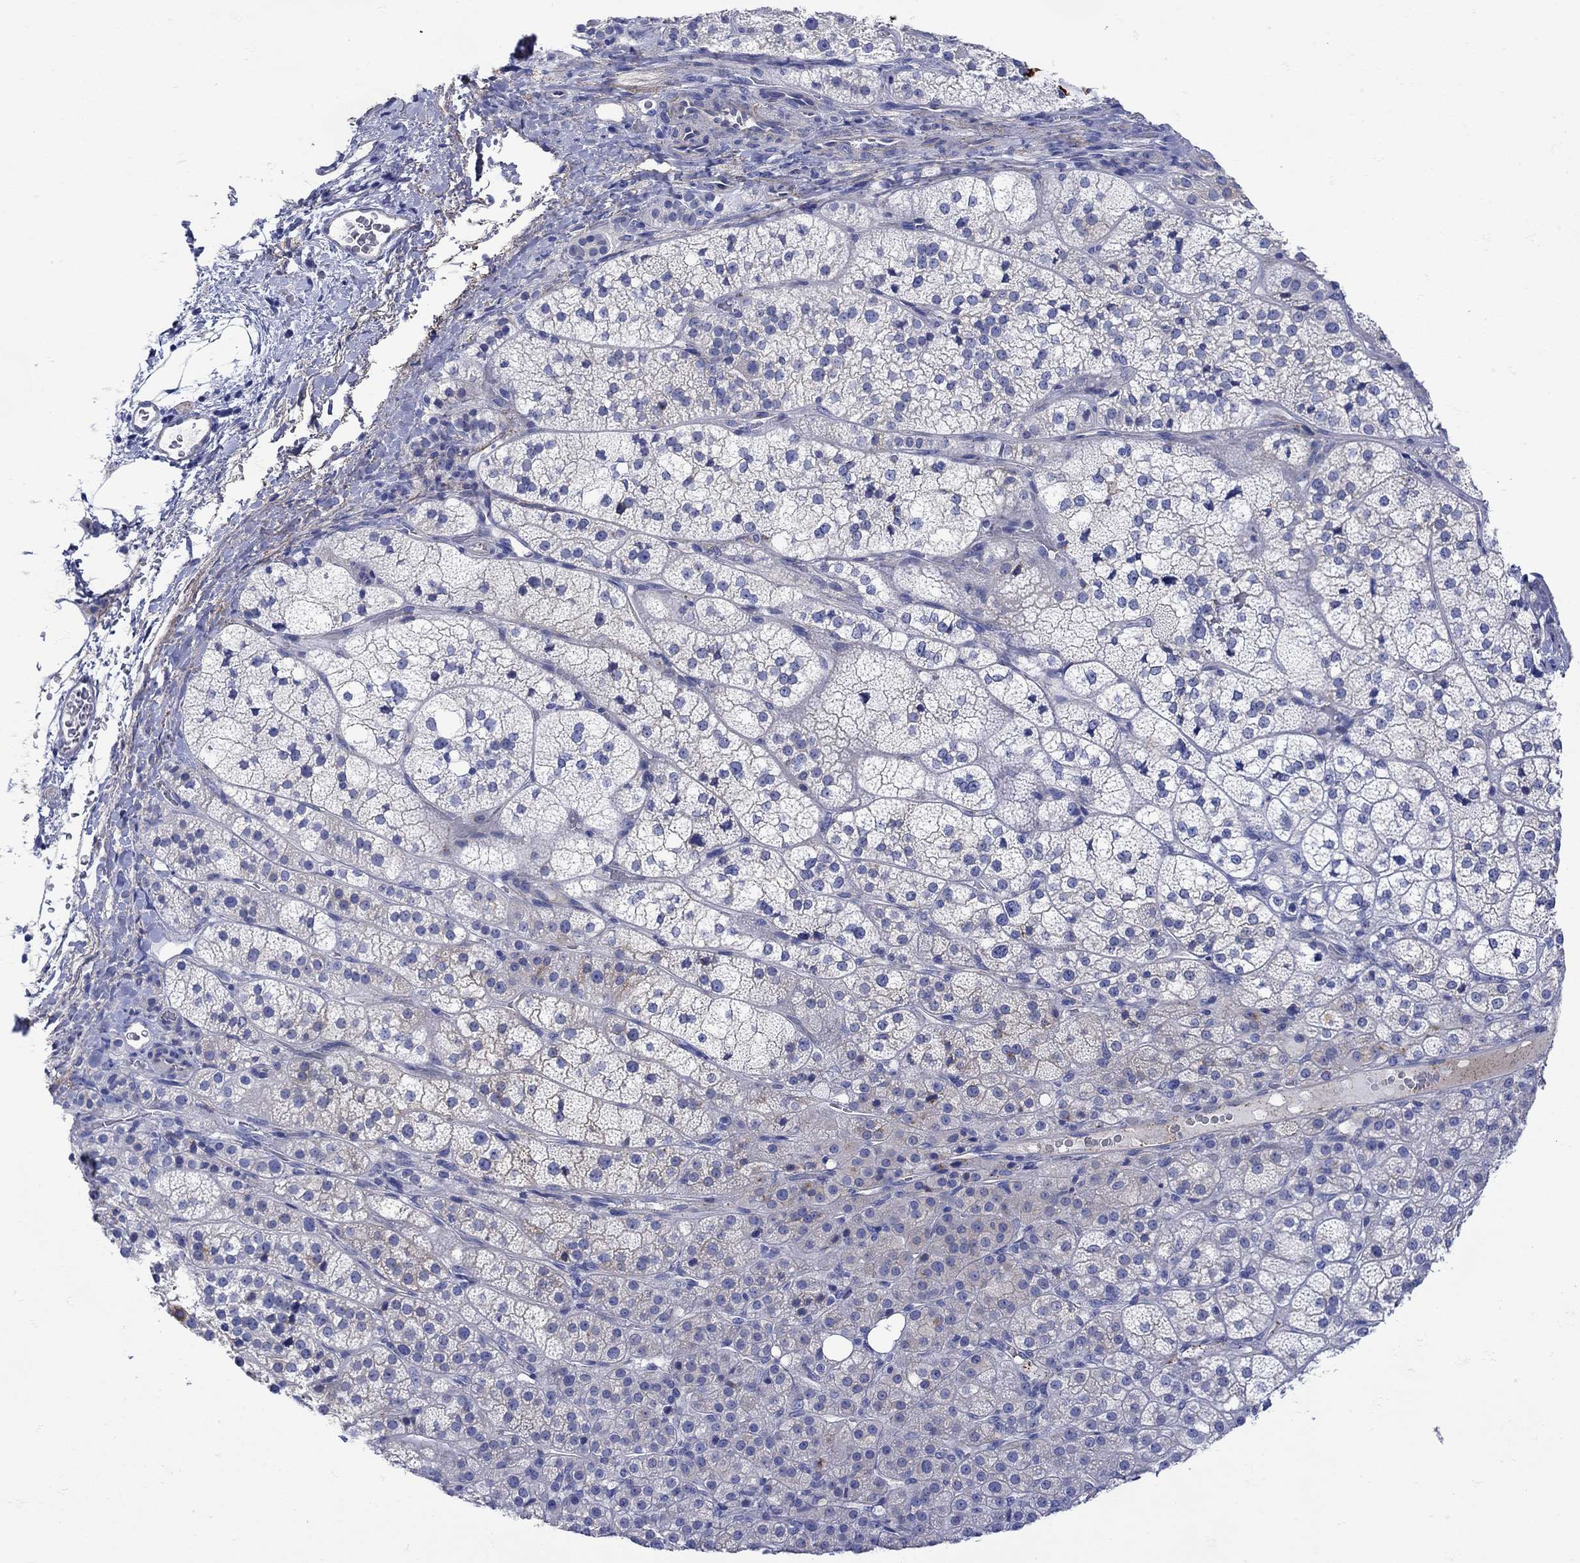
{"staining": {"intensity": "strong", "quantity": "25%-75%", "location": "cytoplasmic/membranous"}, "tissue": "adrenal gland", "cell_type": "Glandular cells", "image_type": "normal", "snomed": [{"axis": "morphology", "description": "Normal tissue, NOS"}, {"axis": "topography", "description": "Adrenal gland"}], "caption": "Normal adrenal gland exhibits strong cytoplasmic/membranous staining in about 25%-75% of glandular cells, visualized by immunohistochemistry. Nuclei are stained in blue.", "gene": "ANKMY1", "patient": {"sex": "female", "age": 60}}